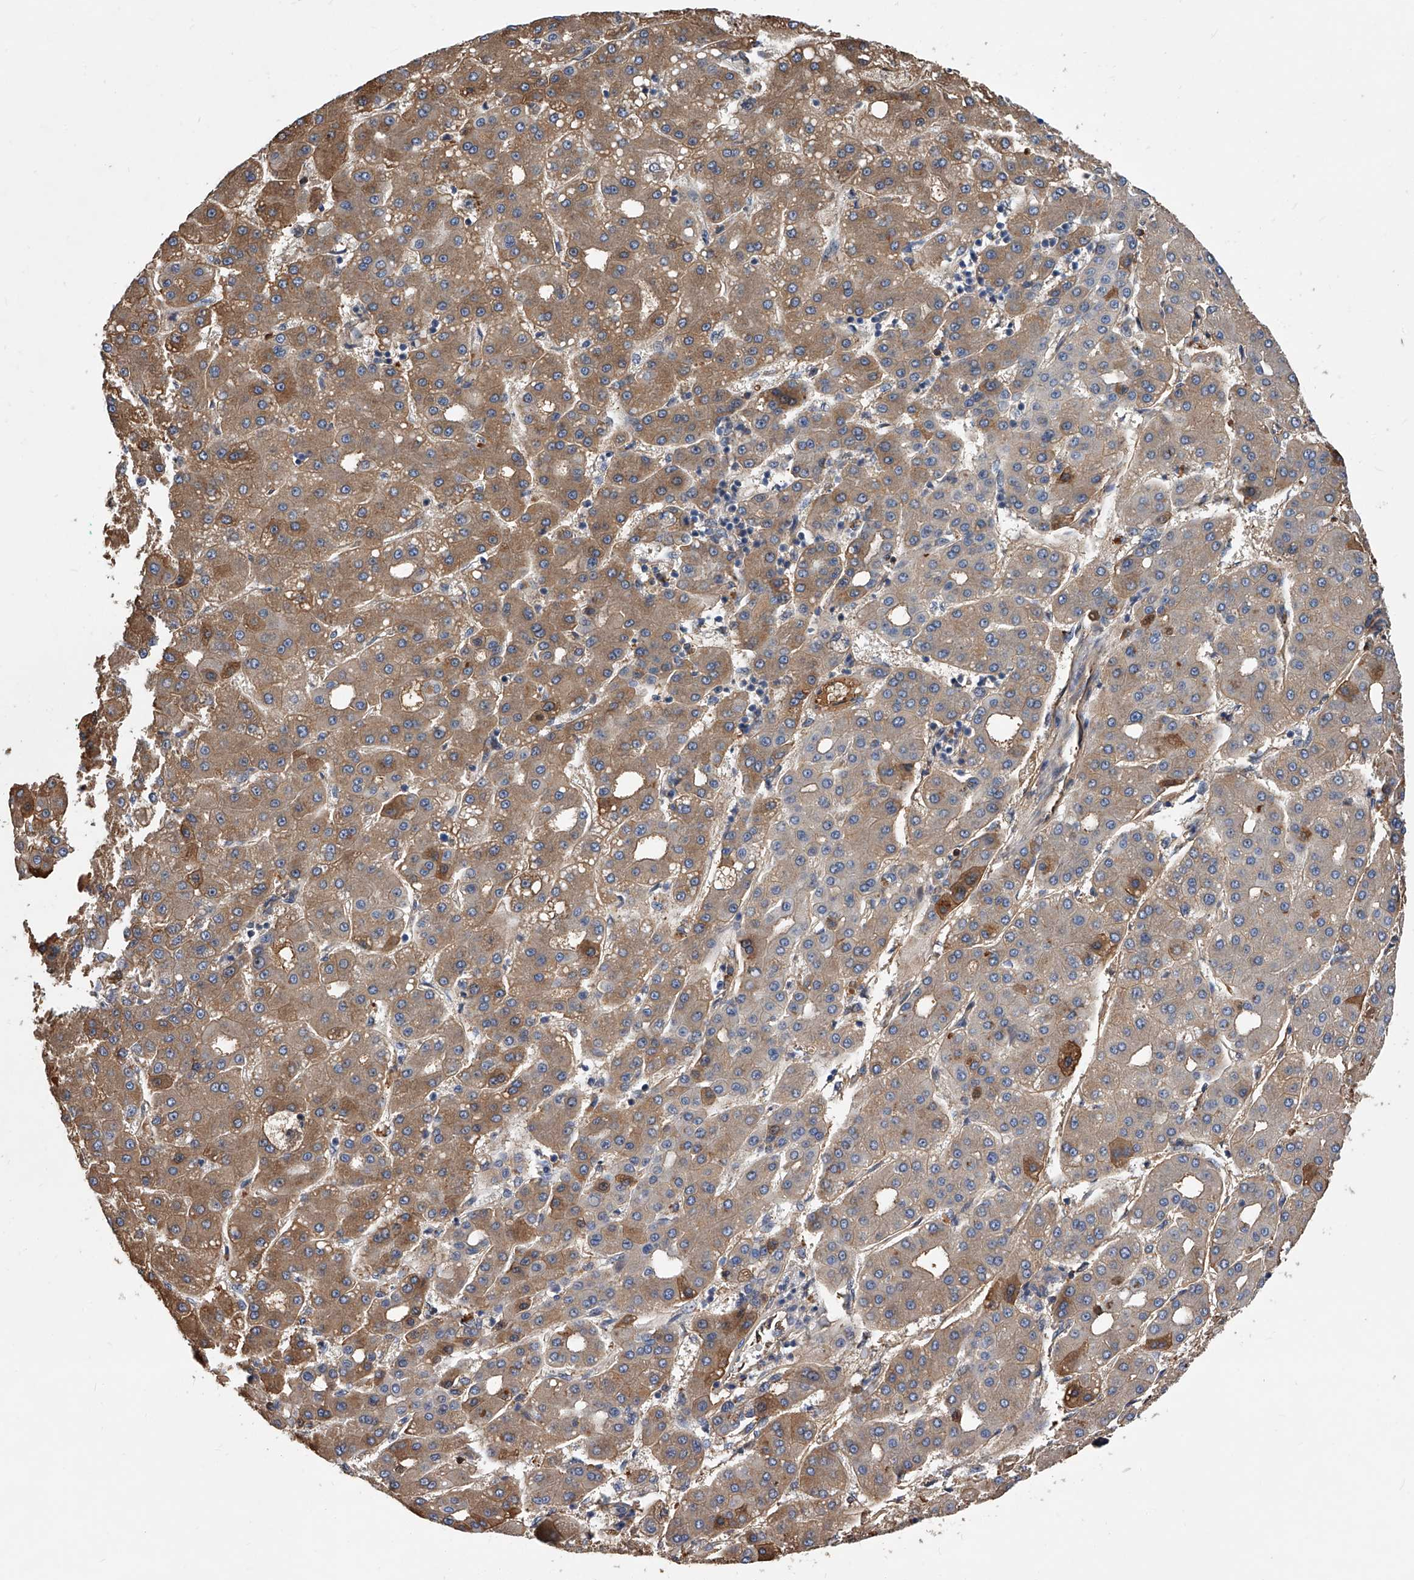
{"staining": {"intensity": "moderate", "quantity": ">75%", "location": "cytoplasmic/membranous"}, "tissue": "liver cancer", "cell_type": "Tumor cells", "image_type": "cancer", "snomed": [{"axis": "morphology", "description": "Carcinoma, Hepatocellular, NOS"}, {"axis": "topography", "description": "Liver"}], "caption": "This is an image of immunohistochemistry staining of liver cancer (hepatocellular carcinoma), which shows moderate expression in the cytoplasmic/membranous of tumor cells.", "gene": "ZNF25", "patient": {"sex": "male", "age": 65}}